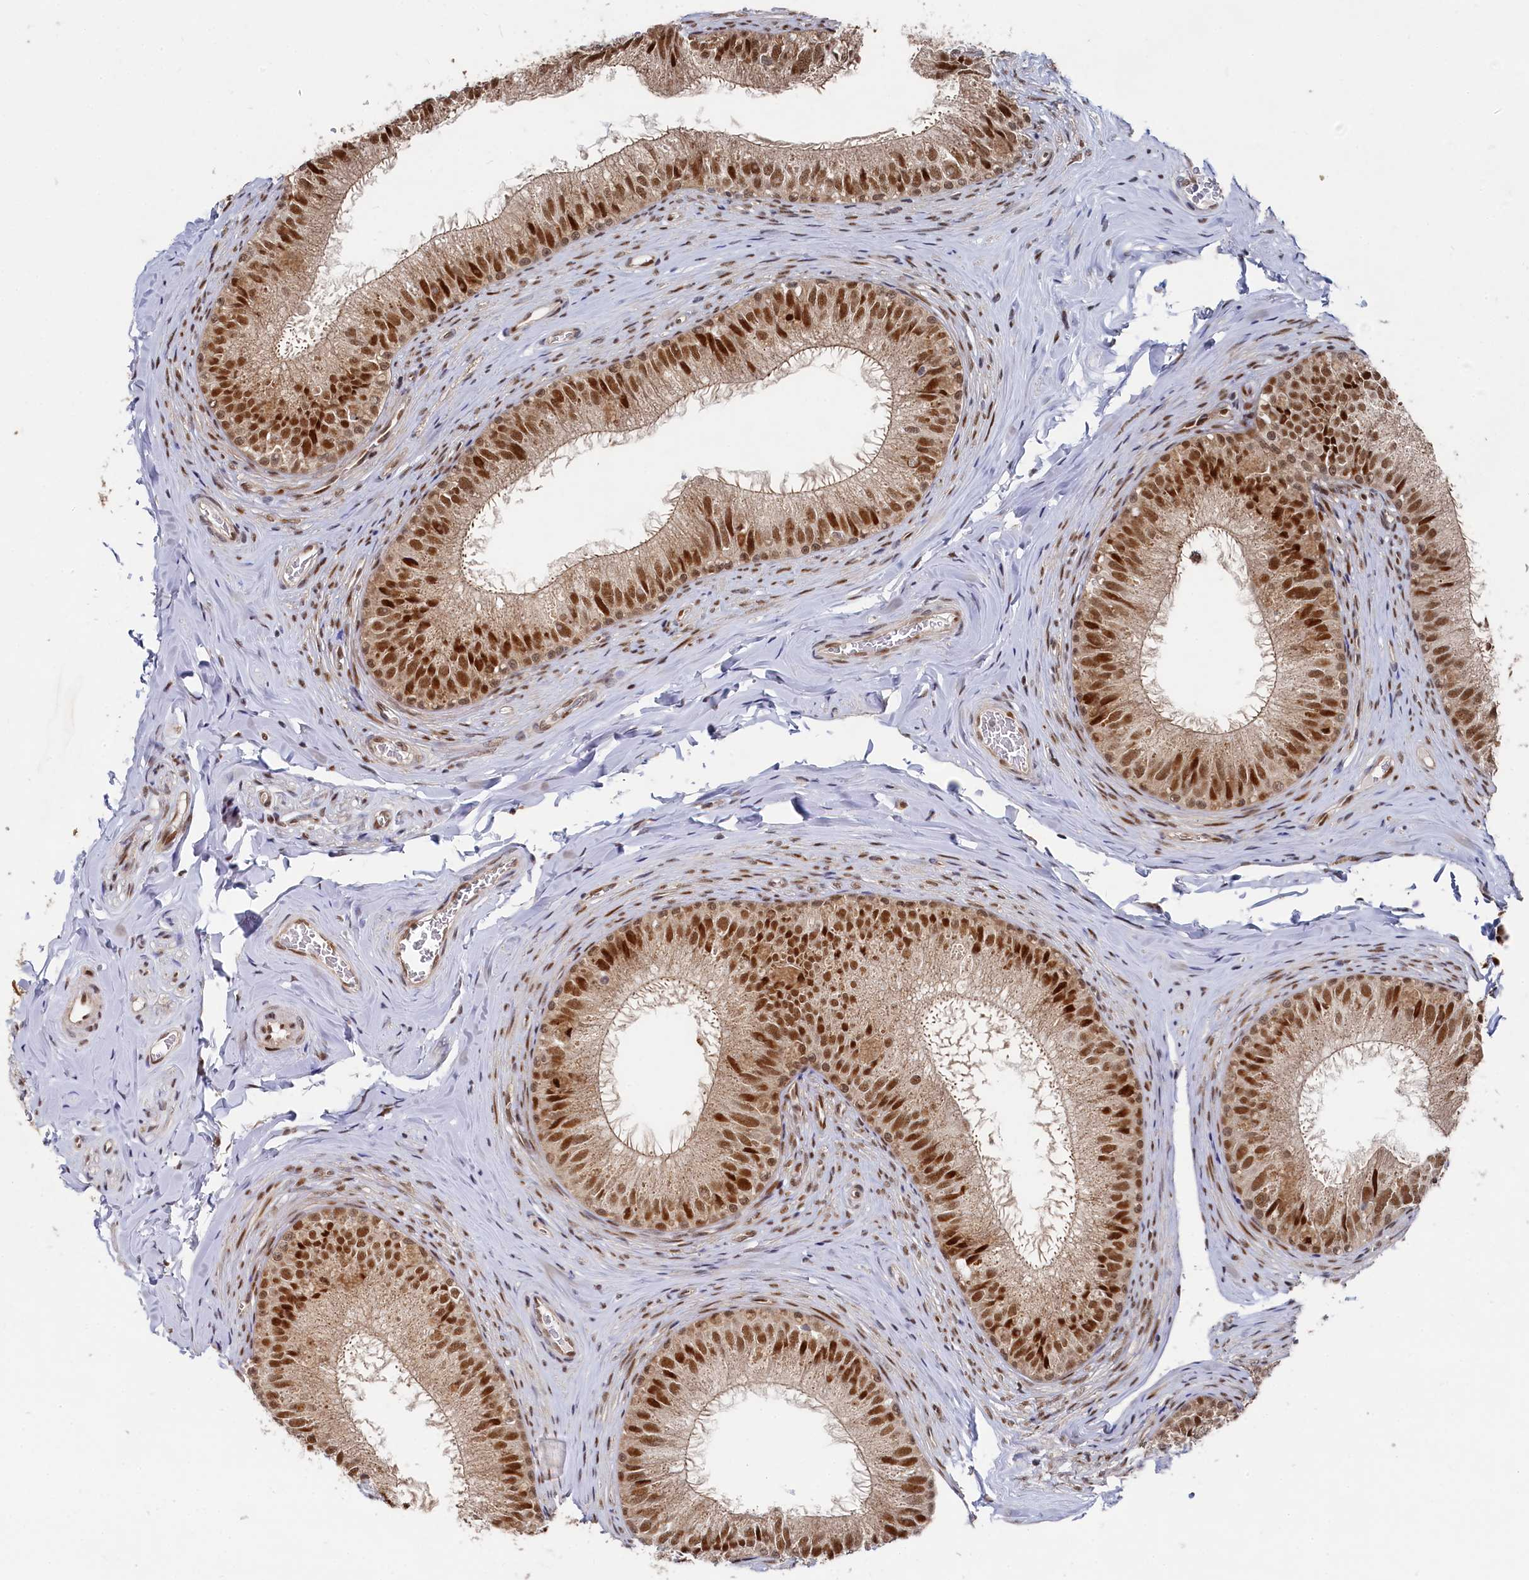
{"staining": {"intensity": "strong", "quantity": ">75%", "location": "cytoplasmic/membranous,nuclear"}, "tissue": "epididymis", "cell_type": "Glandular cells", "image_type": "normal", "snomed": [{"axis": "morphology", "description": "Normal tissue, NOS"}, {"axis": "topography", "description": "Epididymis"}], "caption": "Immunohistochemical staining of unremarkable human epididymis displays strong cytoplasmic/membranous,nuclear protein positivity in about >75% of glandular cells.", "gene": "BUB3", "patient": {"sex": "male", "age": 34}}